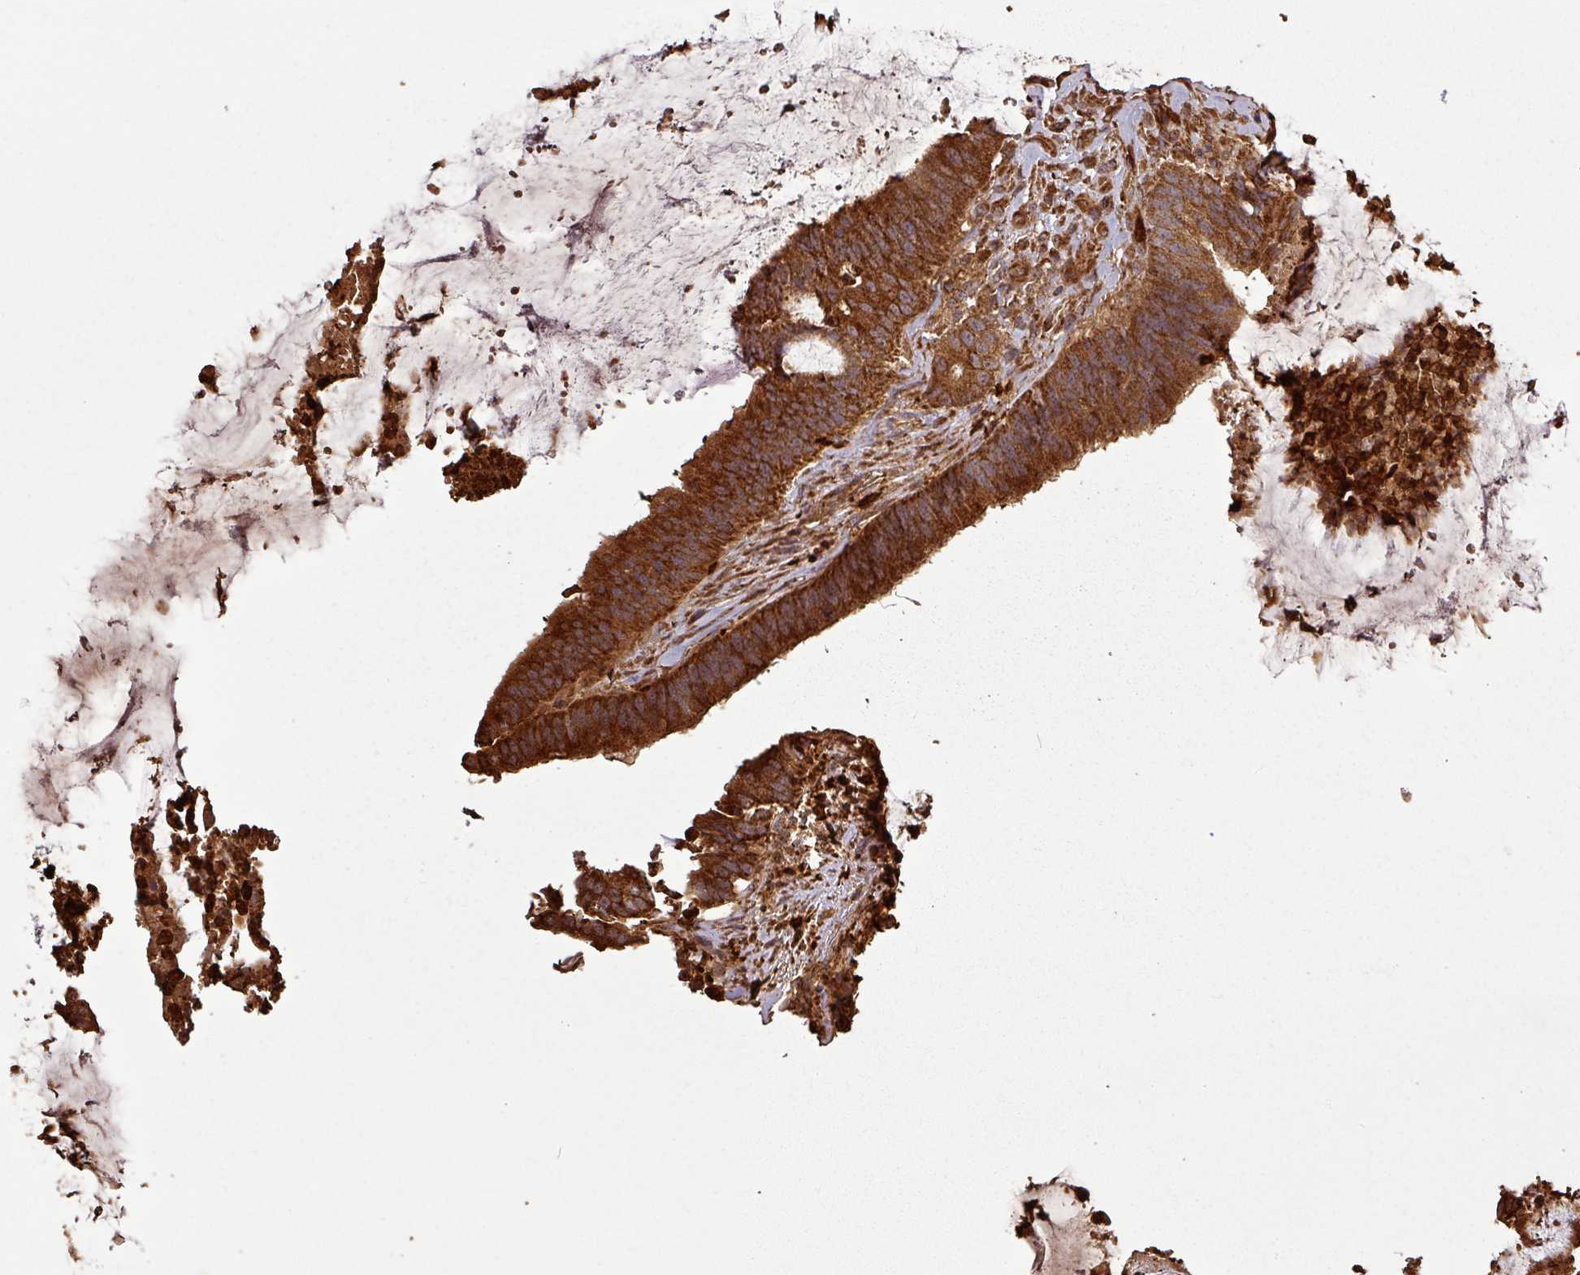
{"staining": {"intensity": "strong", "quantity": ">75%", "location": "cytoplasmic/membranous"}, "tissue": "colorectal cancer", "cell_type": "Tumor cells", "image_type": "cancer", "snomed": [{"axis": "morphology", "description": "Adenocarcinoma, NOS"}, {"axis": "topography", "description": "Colon"}], "caption": "Colorectal adenocarcinoma stained with IHC displays strong cytoplasmic/membranous expression in approximately >75% of tumor cells.", "gene": "PLEKHM1", "patient": {"sex": "female", "age": 43}}